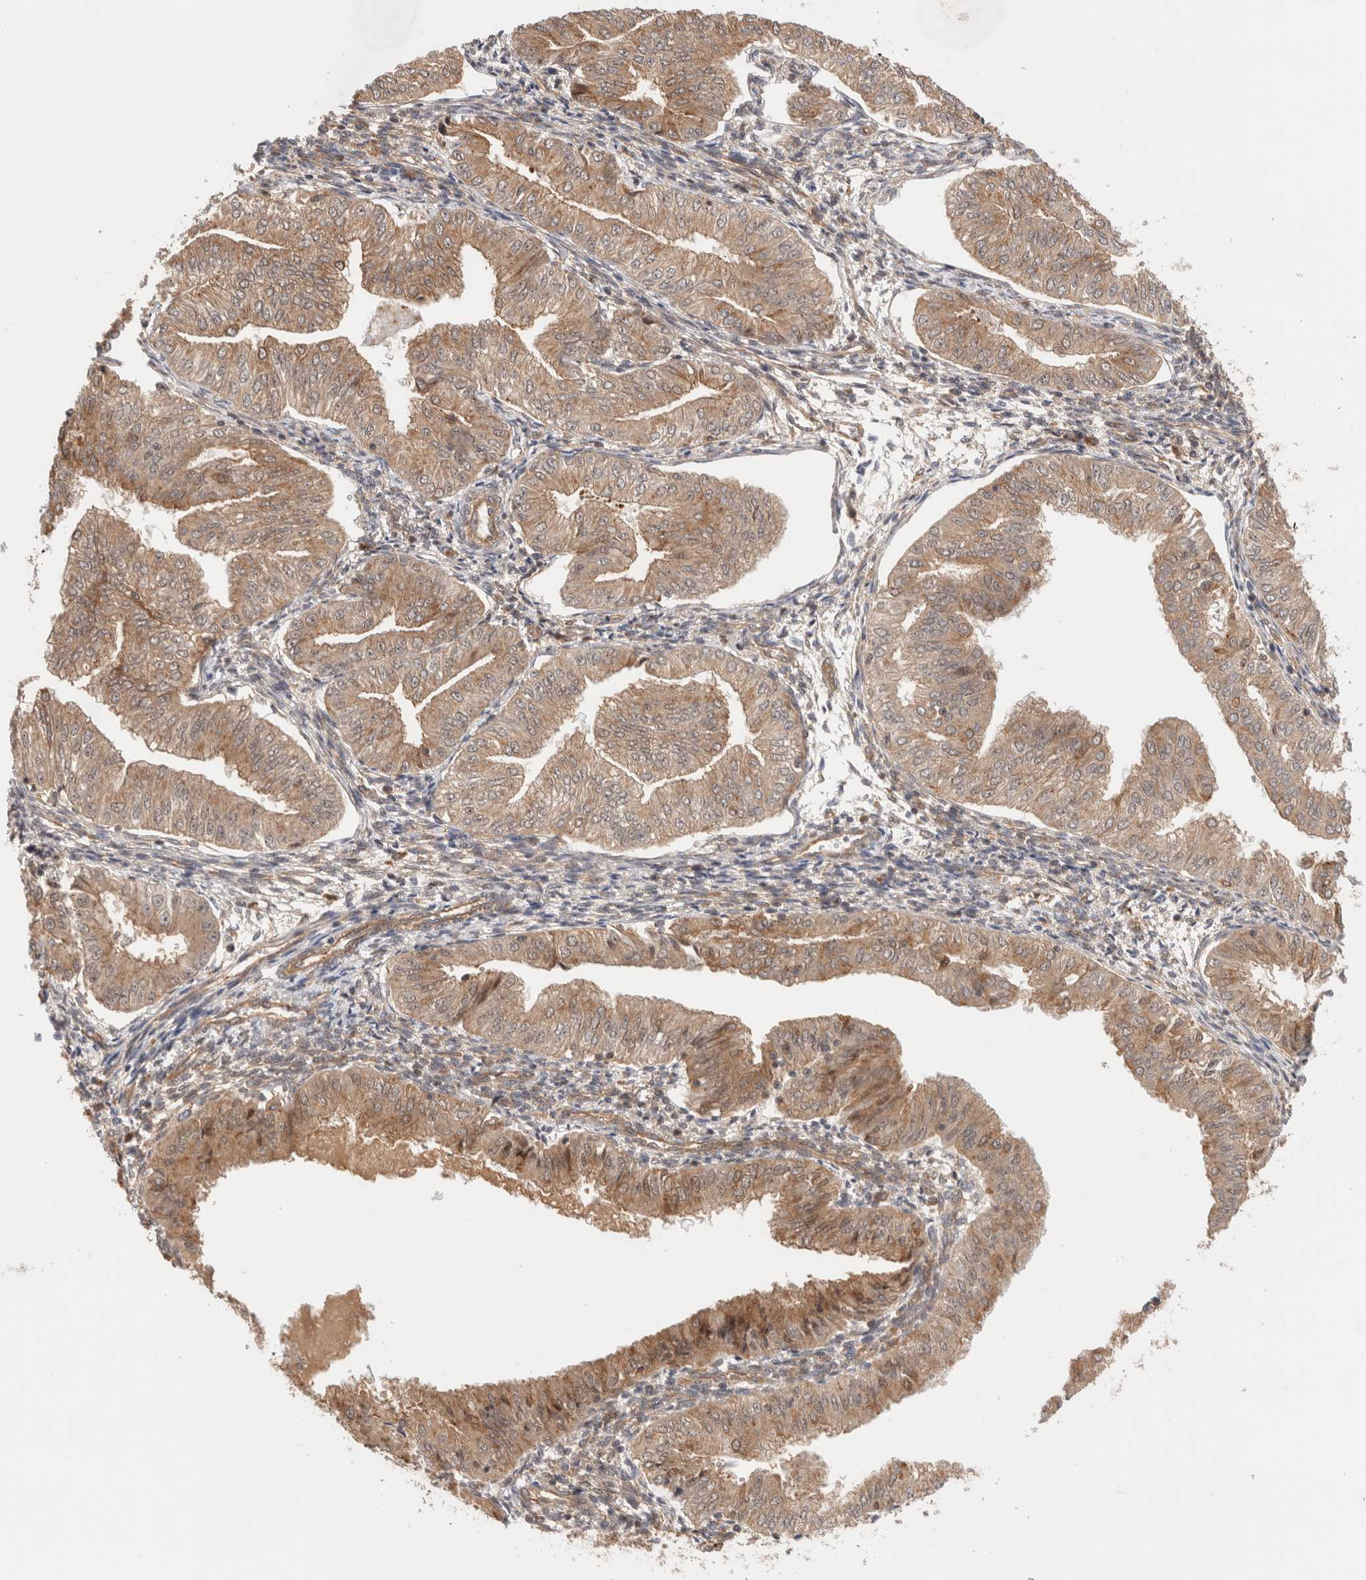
{"staining": {"intensity": "moderate", "quantity": ">75%", "location": "cytoplasmic/membranous"}, "tissue": "endometrial cancer", "cell_type": "Tumor cells", "image_type": "cancer", "snomed": [{"axis": "morphology", "description": "Normal tissue, NOS"}, {"axis": "morphology", "description": "Adenocarcinoma, NOS"}, {"axis": "topography", "description": "Endometrium"}], "caption": "Immunohistochemical staining of human endometrial cancer (adenocarcinoma) demonstrates moderate cytoplasmic/membranous protein staining in approximately >75% of tumor cells.", "gene": "SIKE1", "patient": {"sex": "female", "age": 53}}